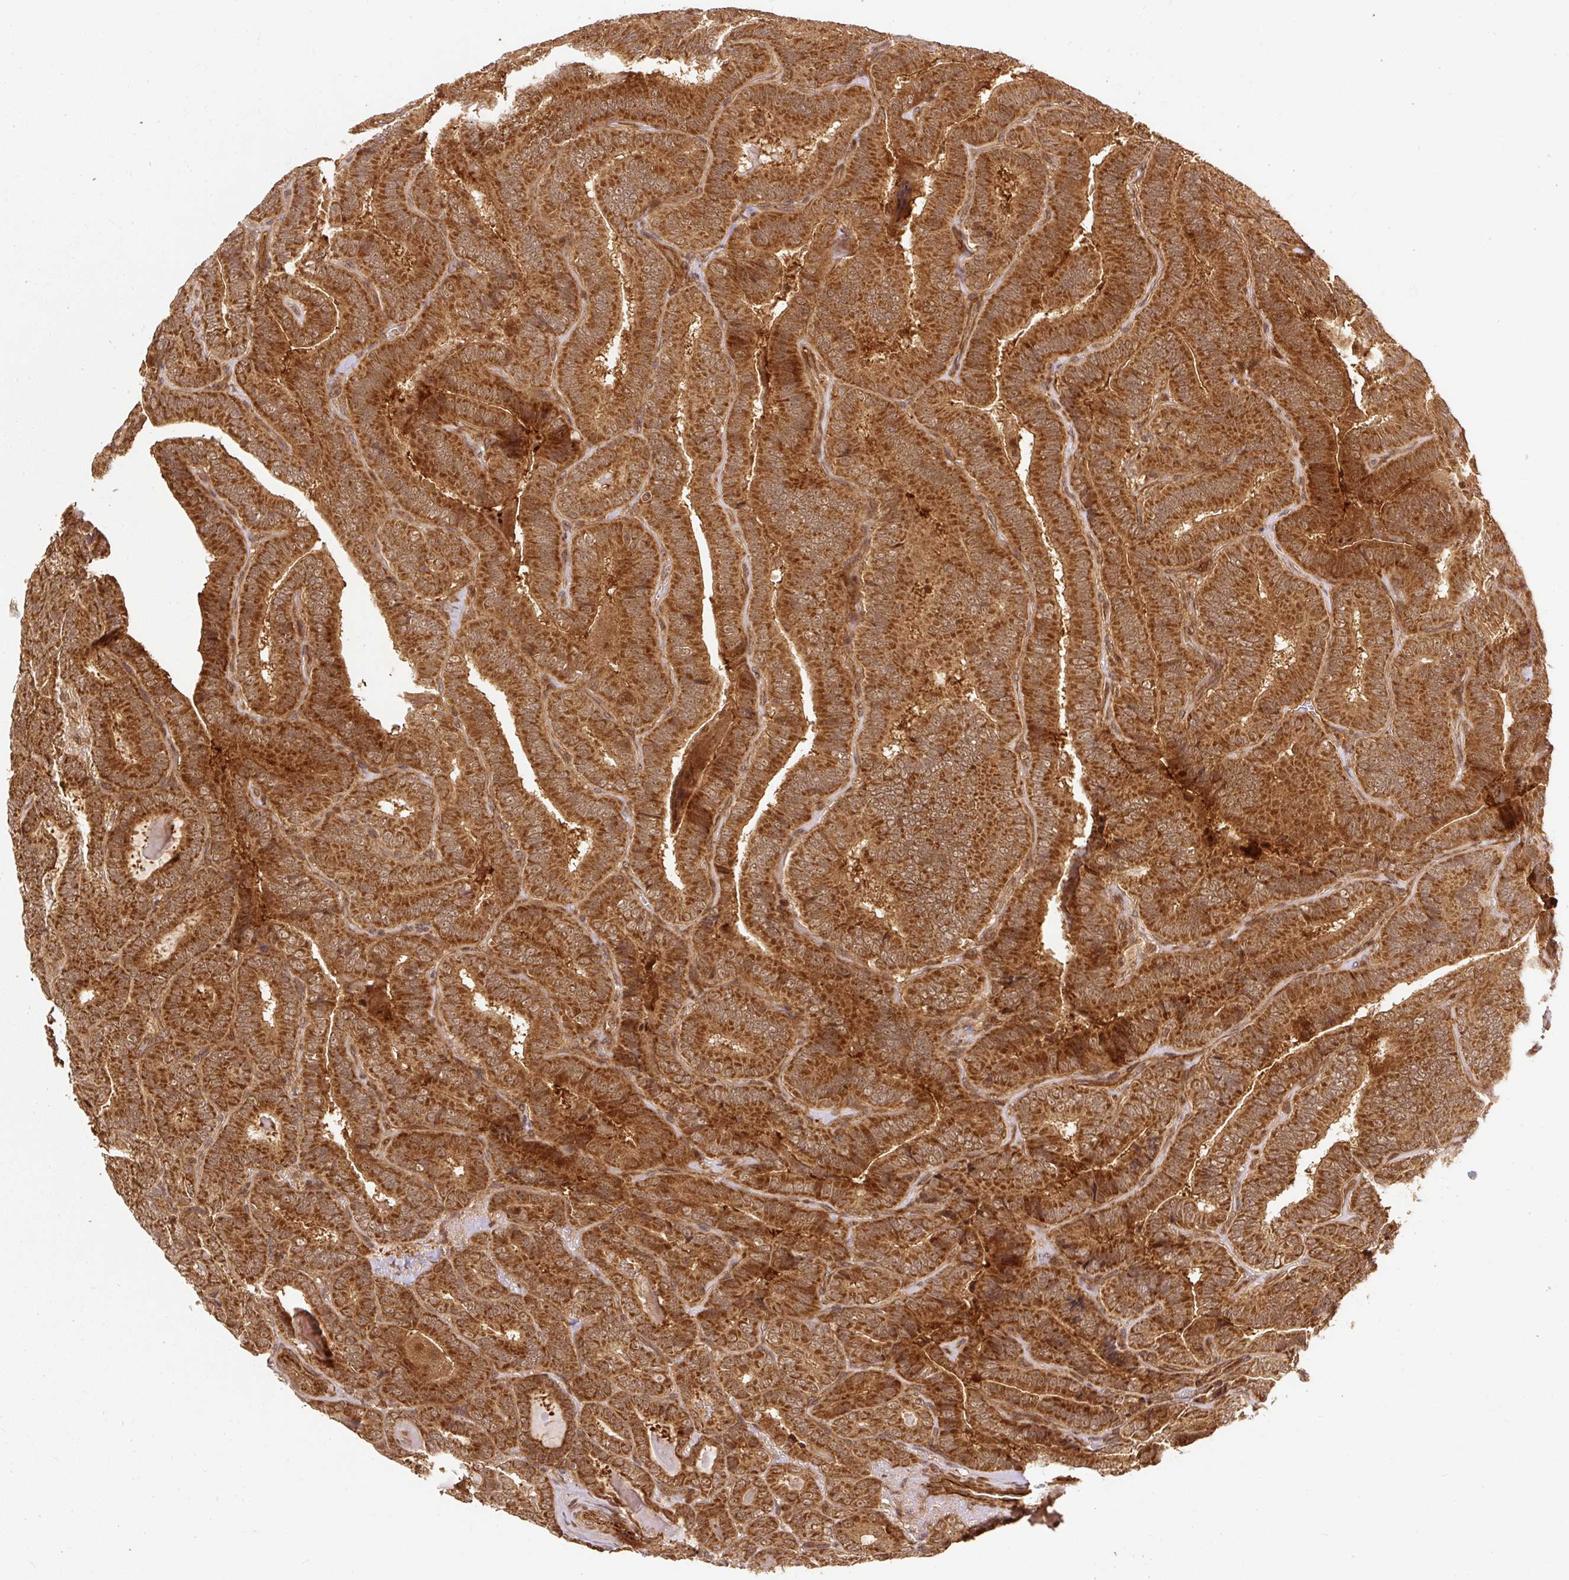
{"staining": {"intensity": "strong", "quantity": ">75%", "location": "cytoplasmic/membranous"}, "tissue": "thyroid cancer", "cell_type": "Tumor cells", "image_type": "cancer", "snomed": [{"axis": "morphology", "description": "Papillary adenocarcinoma, NOS"}, {"axis": "topography", "description": "Thyroid gland"}], "caption": "Thyroid cancer was stained to show a protein in brown. There is high levels of strong cytoplasmic/membranous positivity in approximately >75% of tumor cells. (Stains: DAB in brown, nuclei in blue, Microscopy: brightfield microscopy at high magnification).", "gene": "PSMD1", "patient": {"sex": "male", "age": 61}}